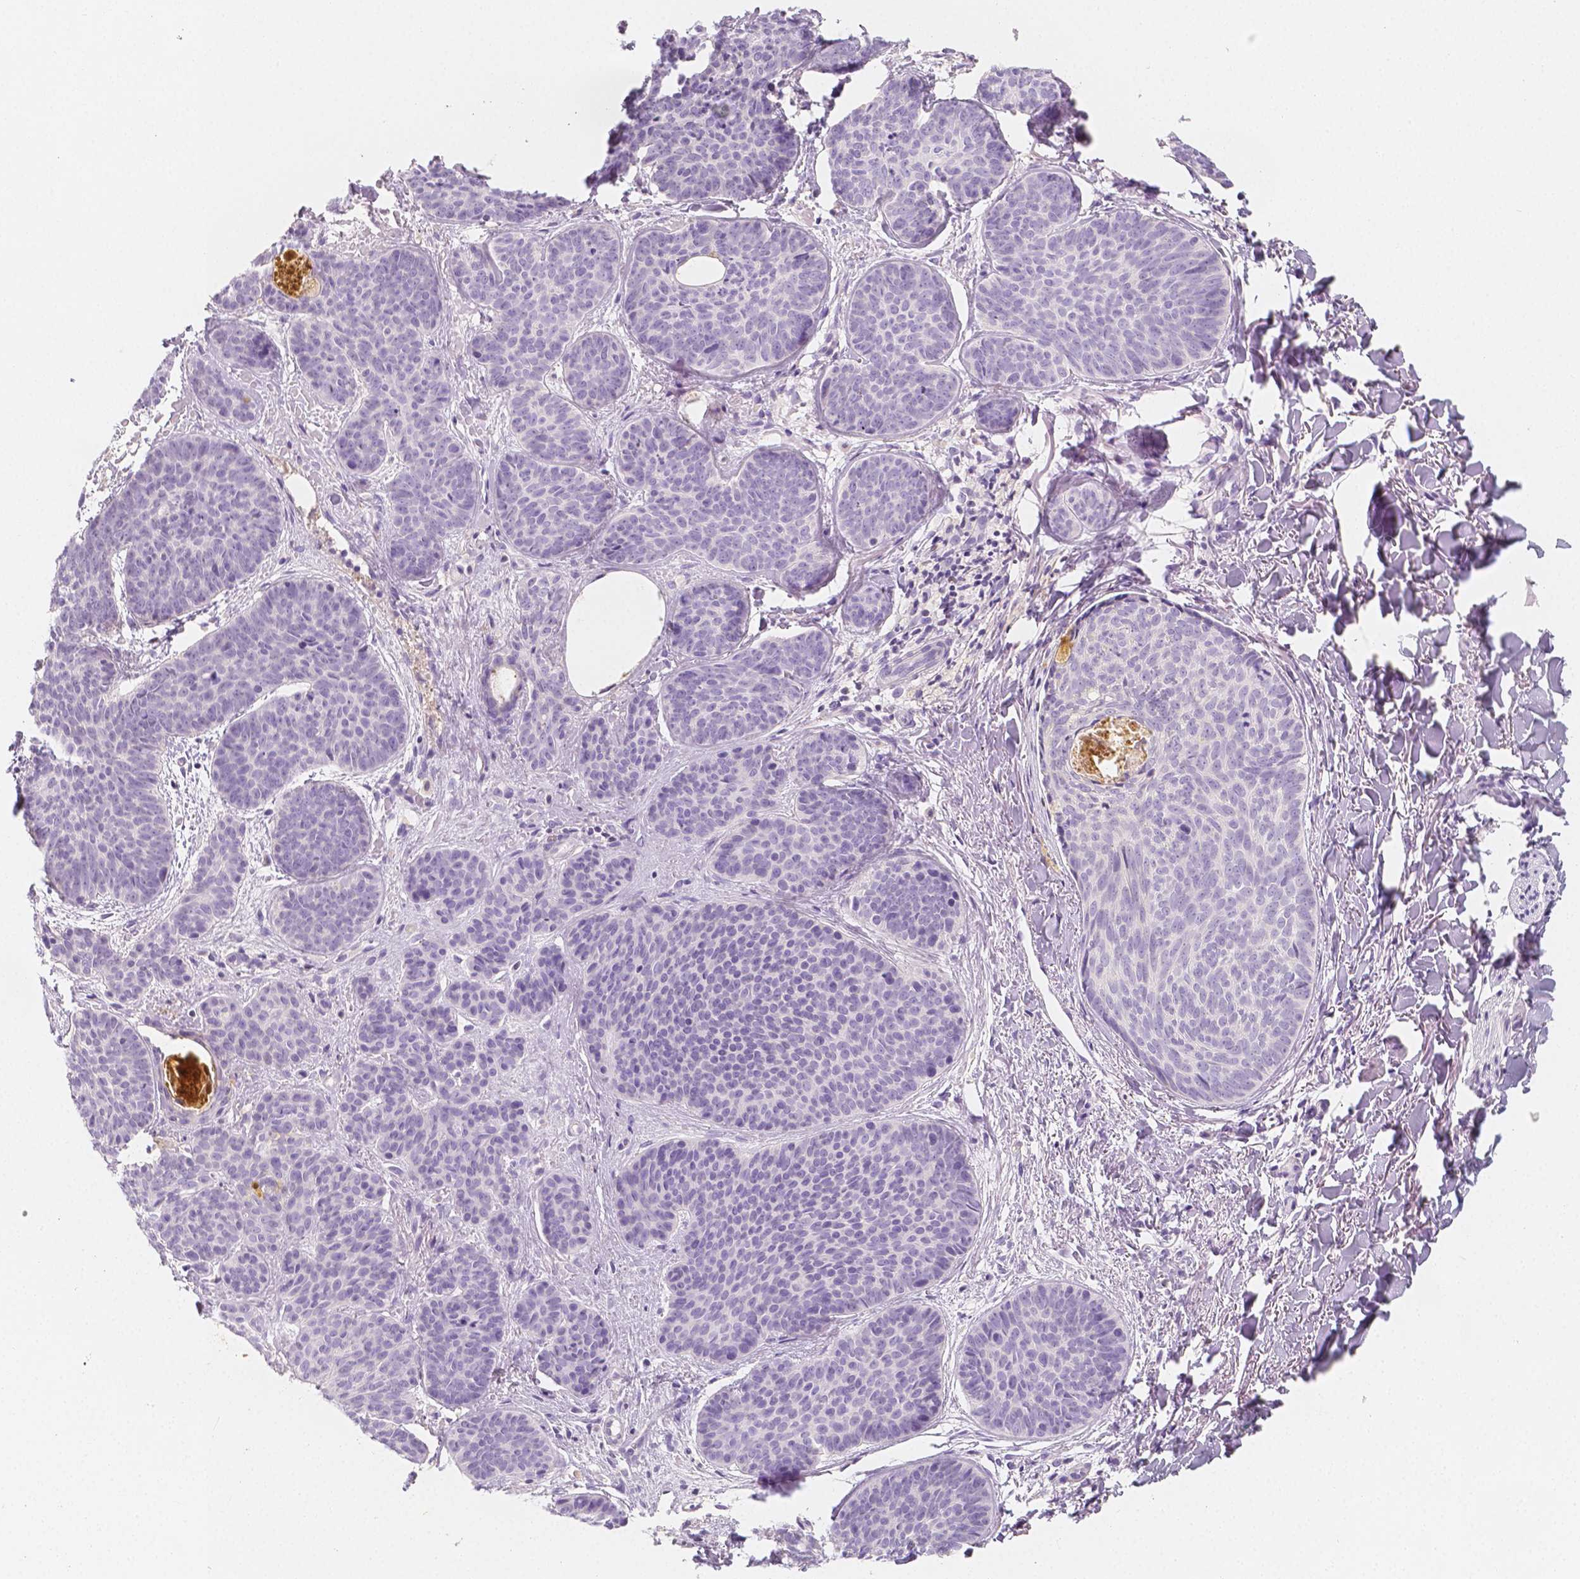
{"staining": {"intensity": "negative", "quantity": "none", "location": "none"}, "tissue": "skin cancer", "cell_type": "Tumor cells", "image_type": "cancer", "snomed": [{"axis": "morphology", "description": "Basal cell carcinoma"}, {"axis": "topography", "description": "Skin"}], "caption": "The micrograph displays no staining of tumor cells in skin cancer.", "gene": "BATF", "patient": {"sex": "female", "age": 82}}